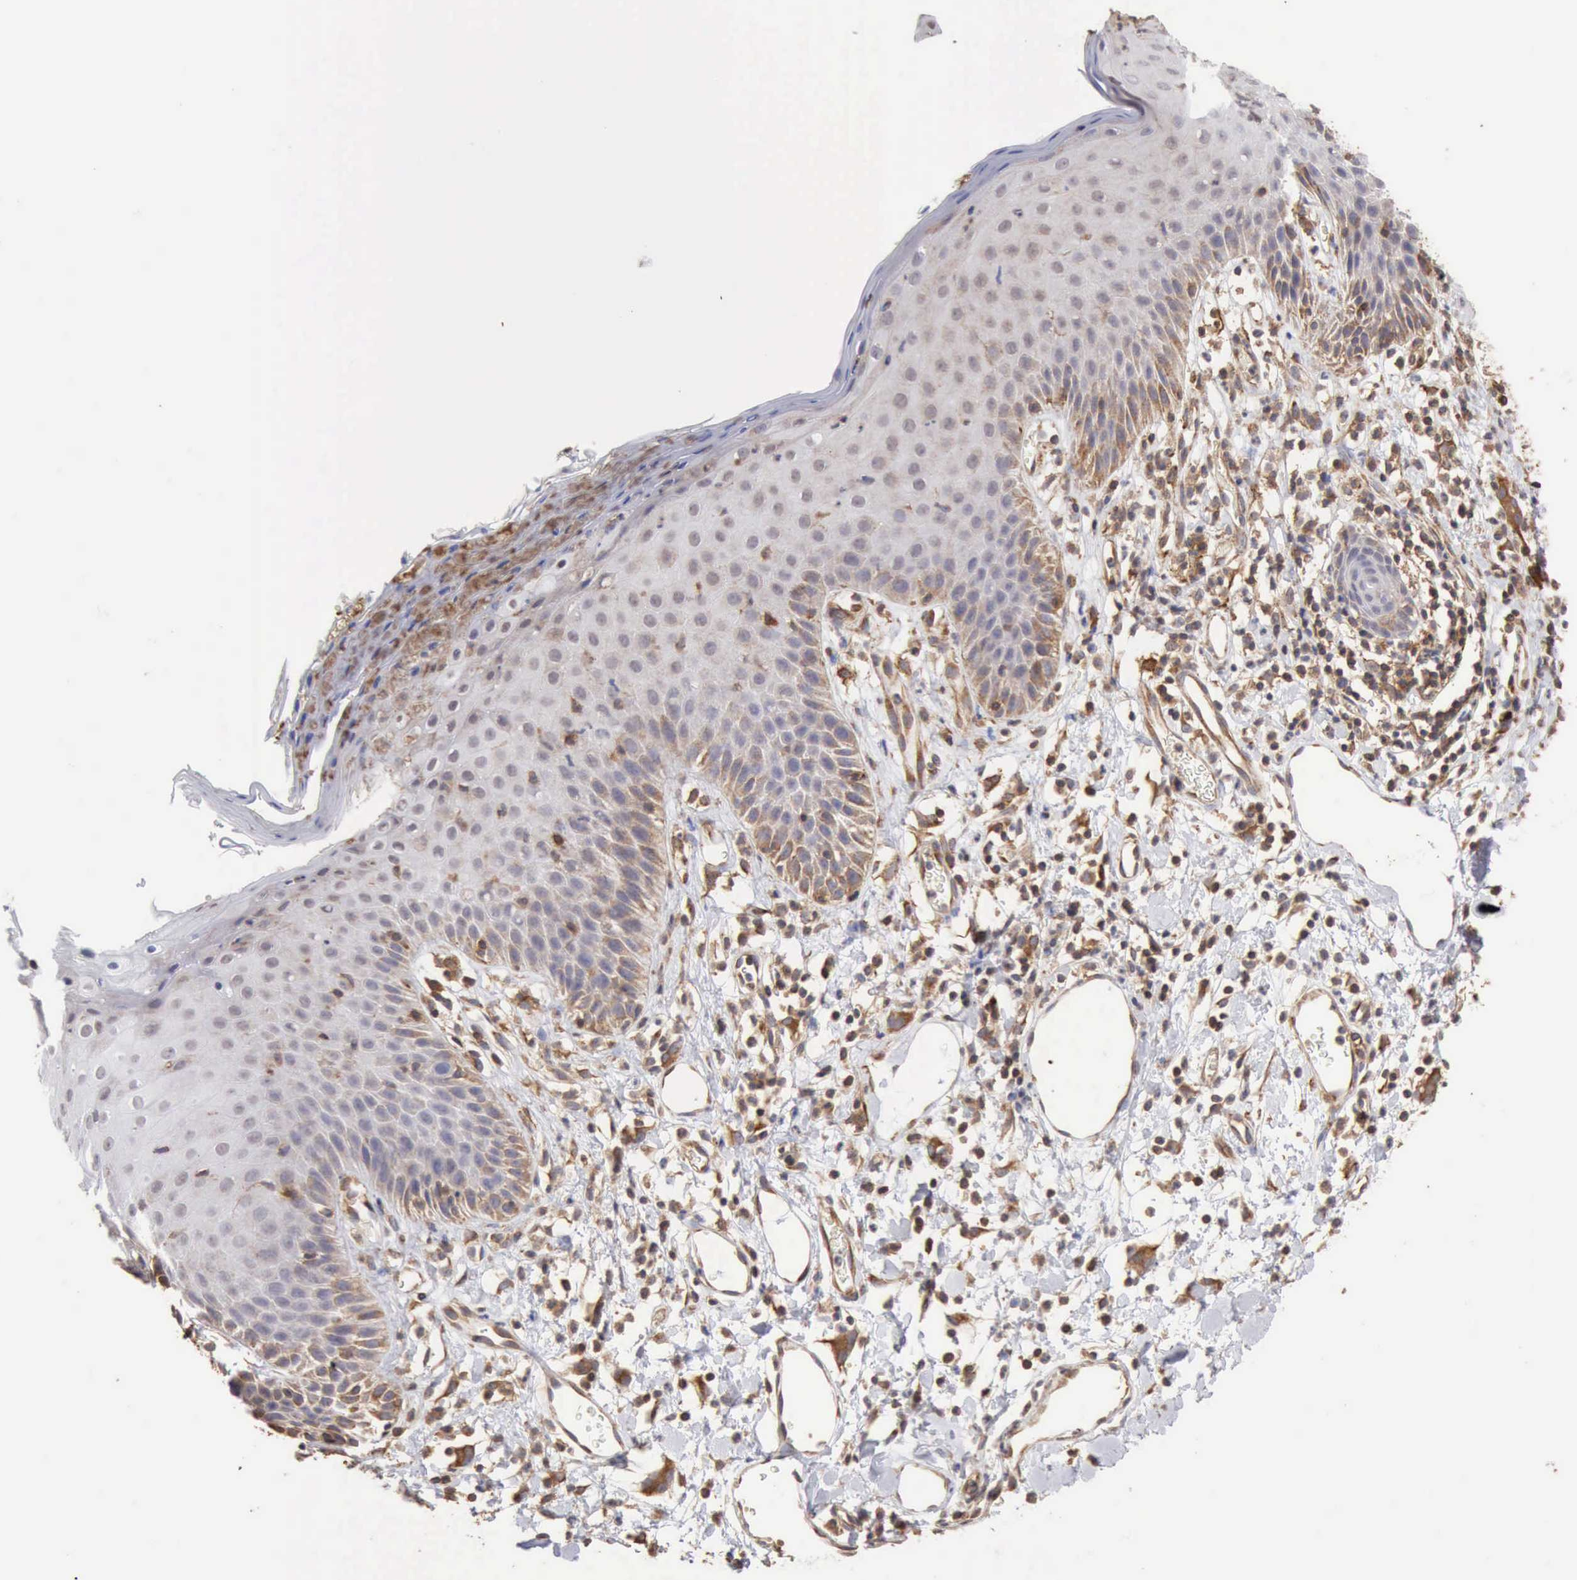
{"staining": {"intensity": "weak", "quantity": "<25%", "location": "cytoplasmic/membranous"}, "tissue": "skin", "cell_type": "Epidermal cells", "image_type": "normal", "snomed": [{"axis": "morphology", "description": "Normal tissue, NOS"}, {"axis": "topography", "description": "Vulva"}, {"axis": "topography", "description": "Peripheral nerve tissue"}], "caption": "The immunohistochemistry histopathology image has no significant staining in epidermal cells of skin.", "gene": "GPR101", "patient": {"sex": "female", "age": 68}}